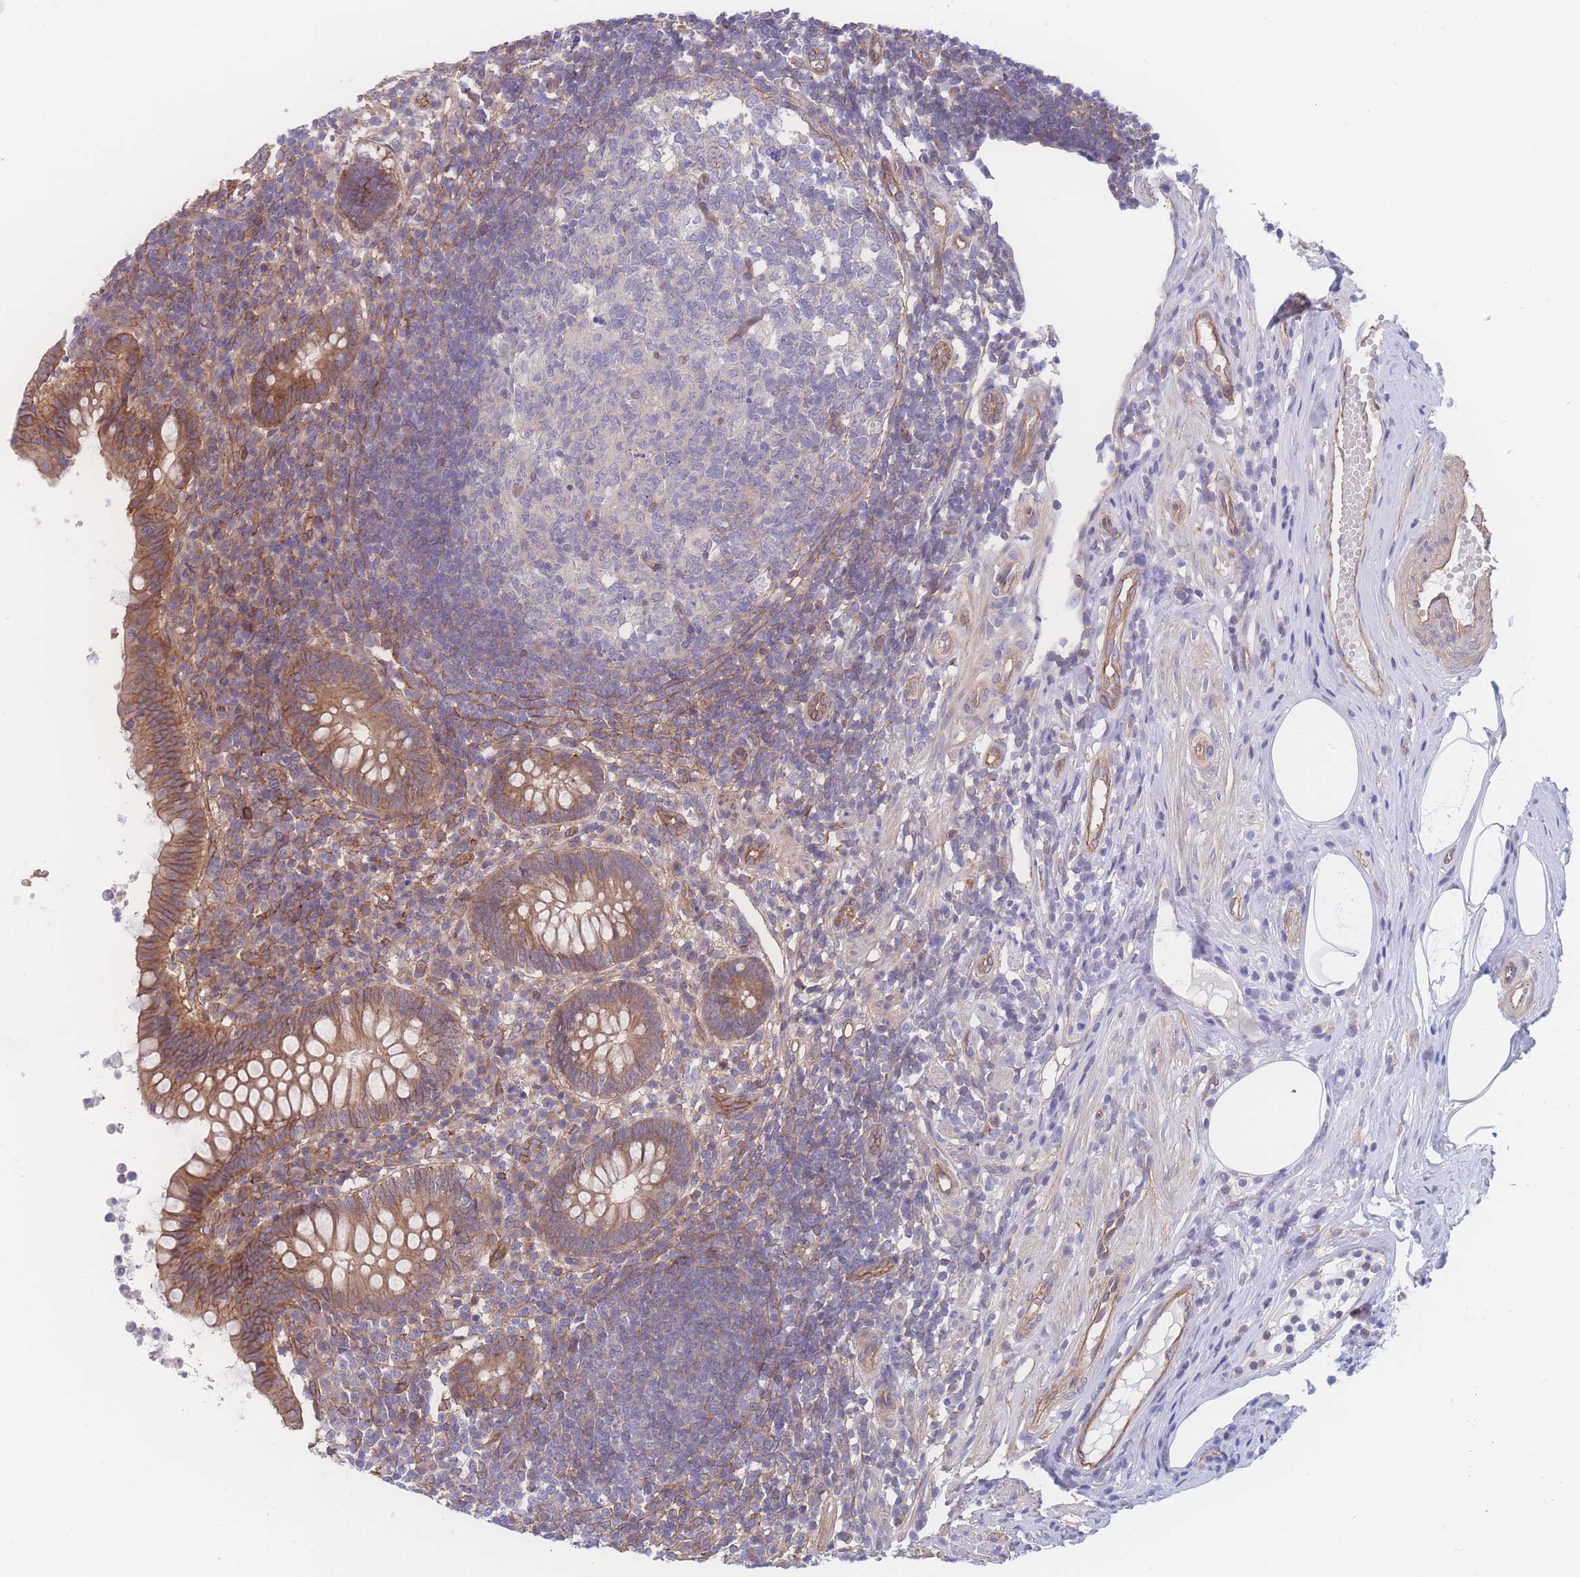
{"staining": {"intensity": "moderate", "quantity": ">75%", "location": "cytoplasmic/membranous"}, "tissue": "appendix", "cell_type": "Glandular cells", "image_type": "normal", "snomed": [{"axis": "morphology", "description": "Normal tissue, NOS"}, {"axis": "topography", "description": "Appendix"}], "caption": "Appendix was stained to show a protein in brown. There is medium levels of moderate cytoplasmic/membranous expression in approximately >75% of glandular cells. Nuclei are stained in blue.", "gene": "CFAP97", "patient": {"sex": "female", "age": 56}}